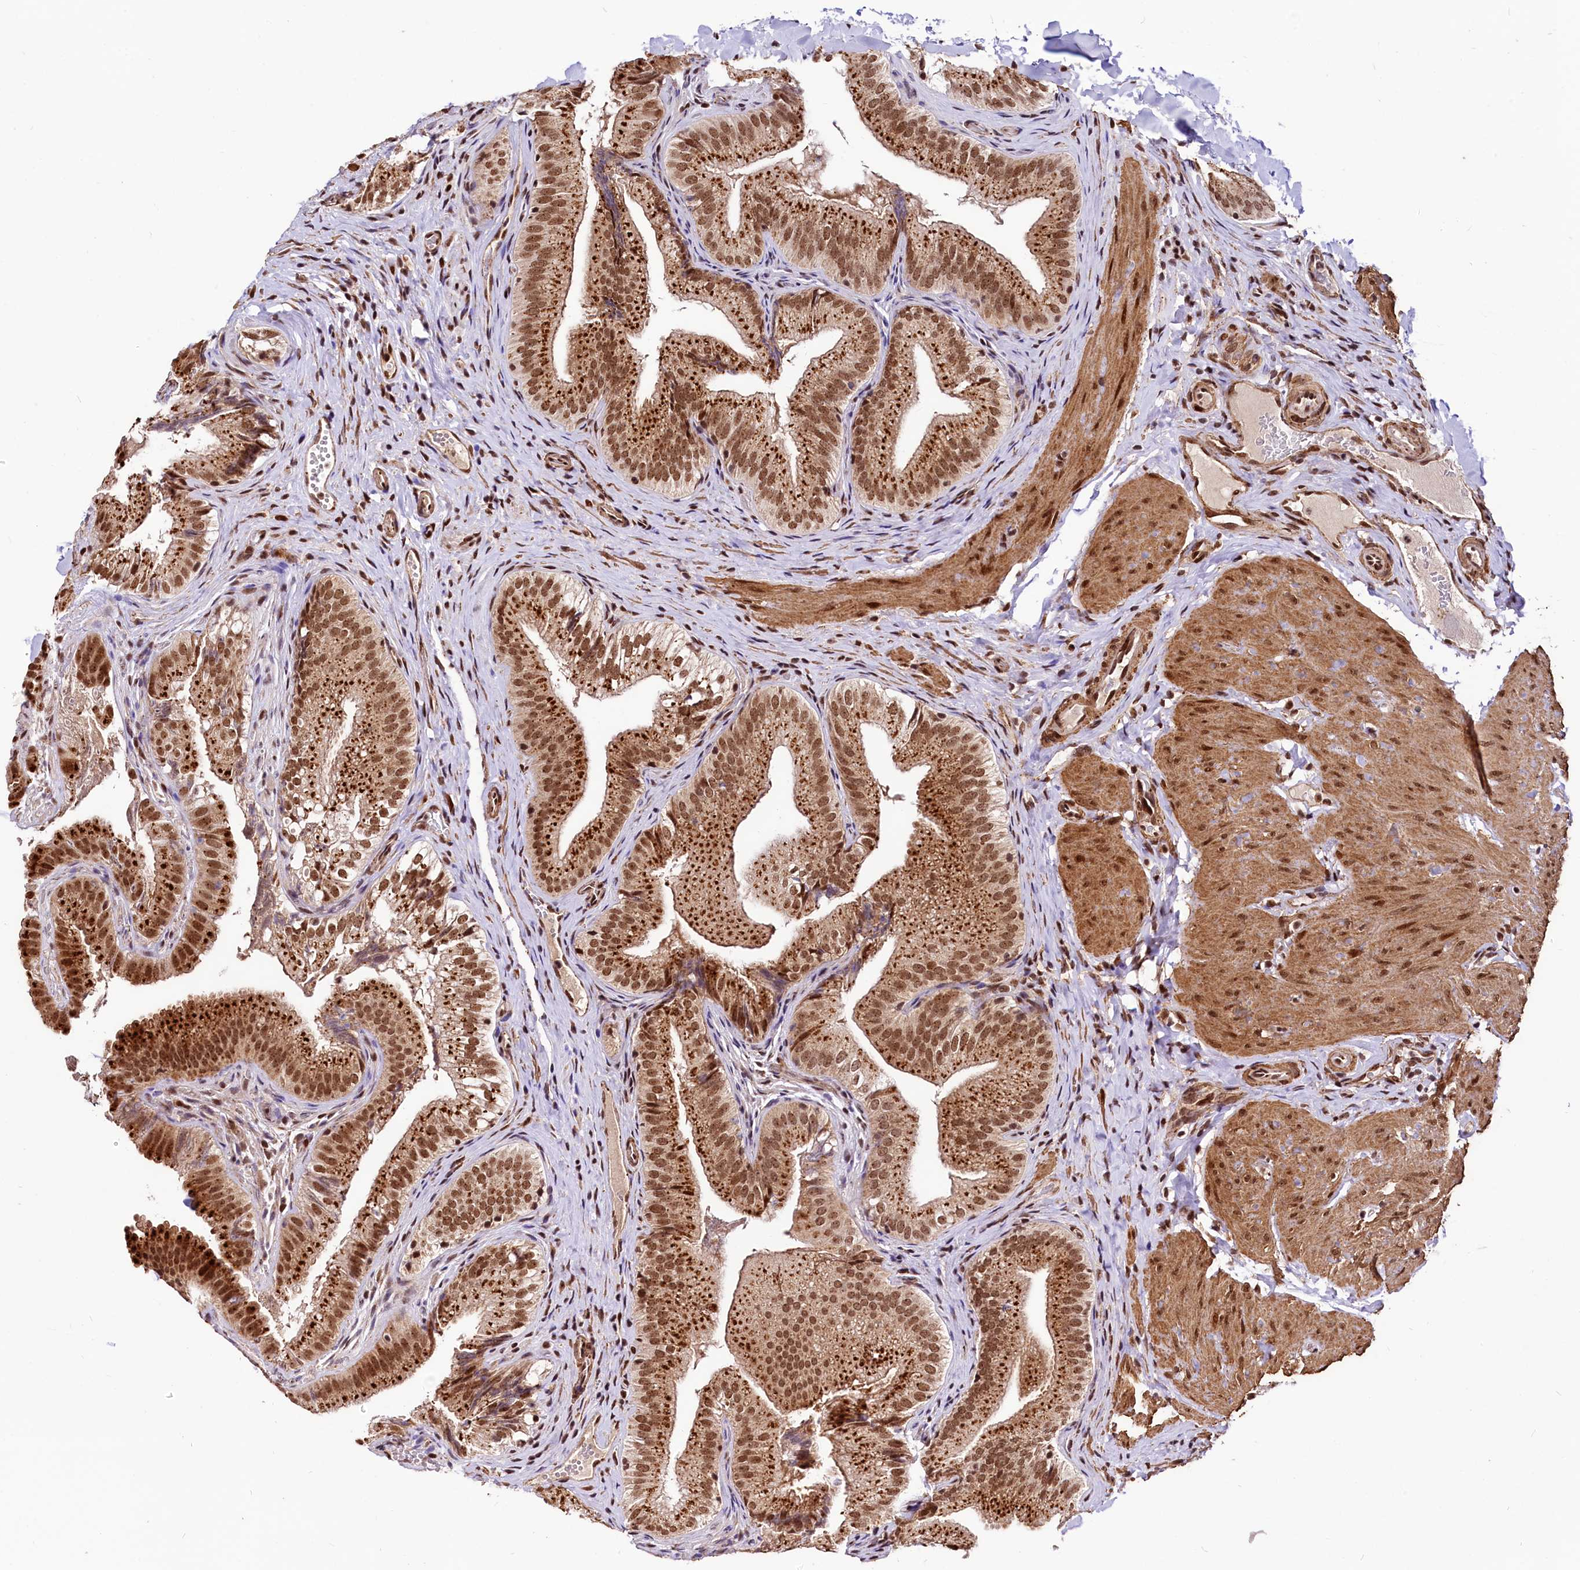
{"staining": {"intensity": "moderate", "quantity": ">75%", "location": "cytoplasmic/membranous,nuclear"}, "tissue": "gallbladder", "cell_type": "Glandular cells", "image_type": "normal", "snomed": [{"axis": "morphology", "description": "Normal tissue, NOS"}, {"axis": "topography", "description": "Gallbladder"}], "caption": "Moderate cytoplasmic/membranous,nuclear protein expression is seen in about >75% of glandular cells in gallbladder.", "gene": "PDS5B", "patient": {"sex": "female", "age": 30}}